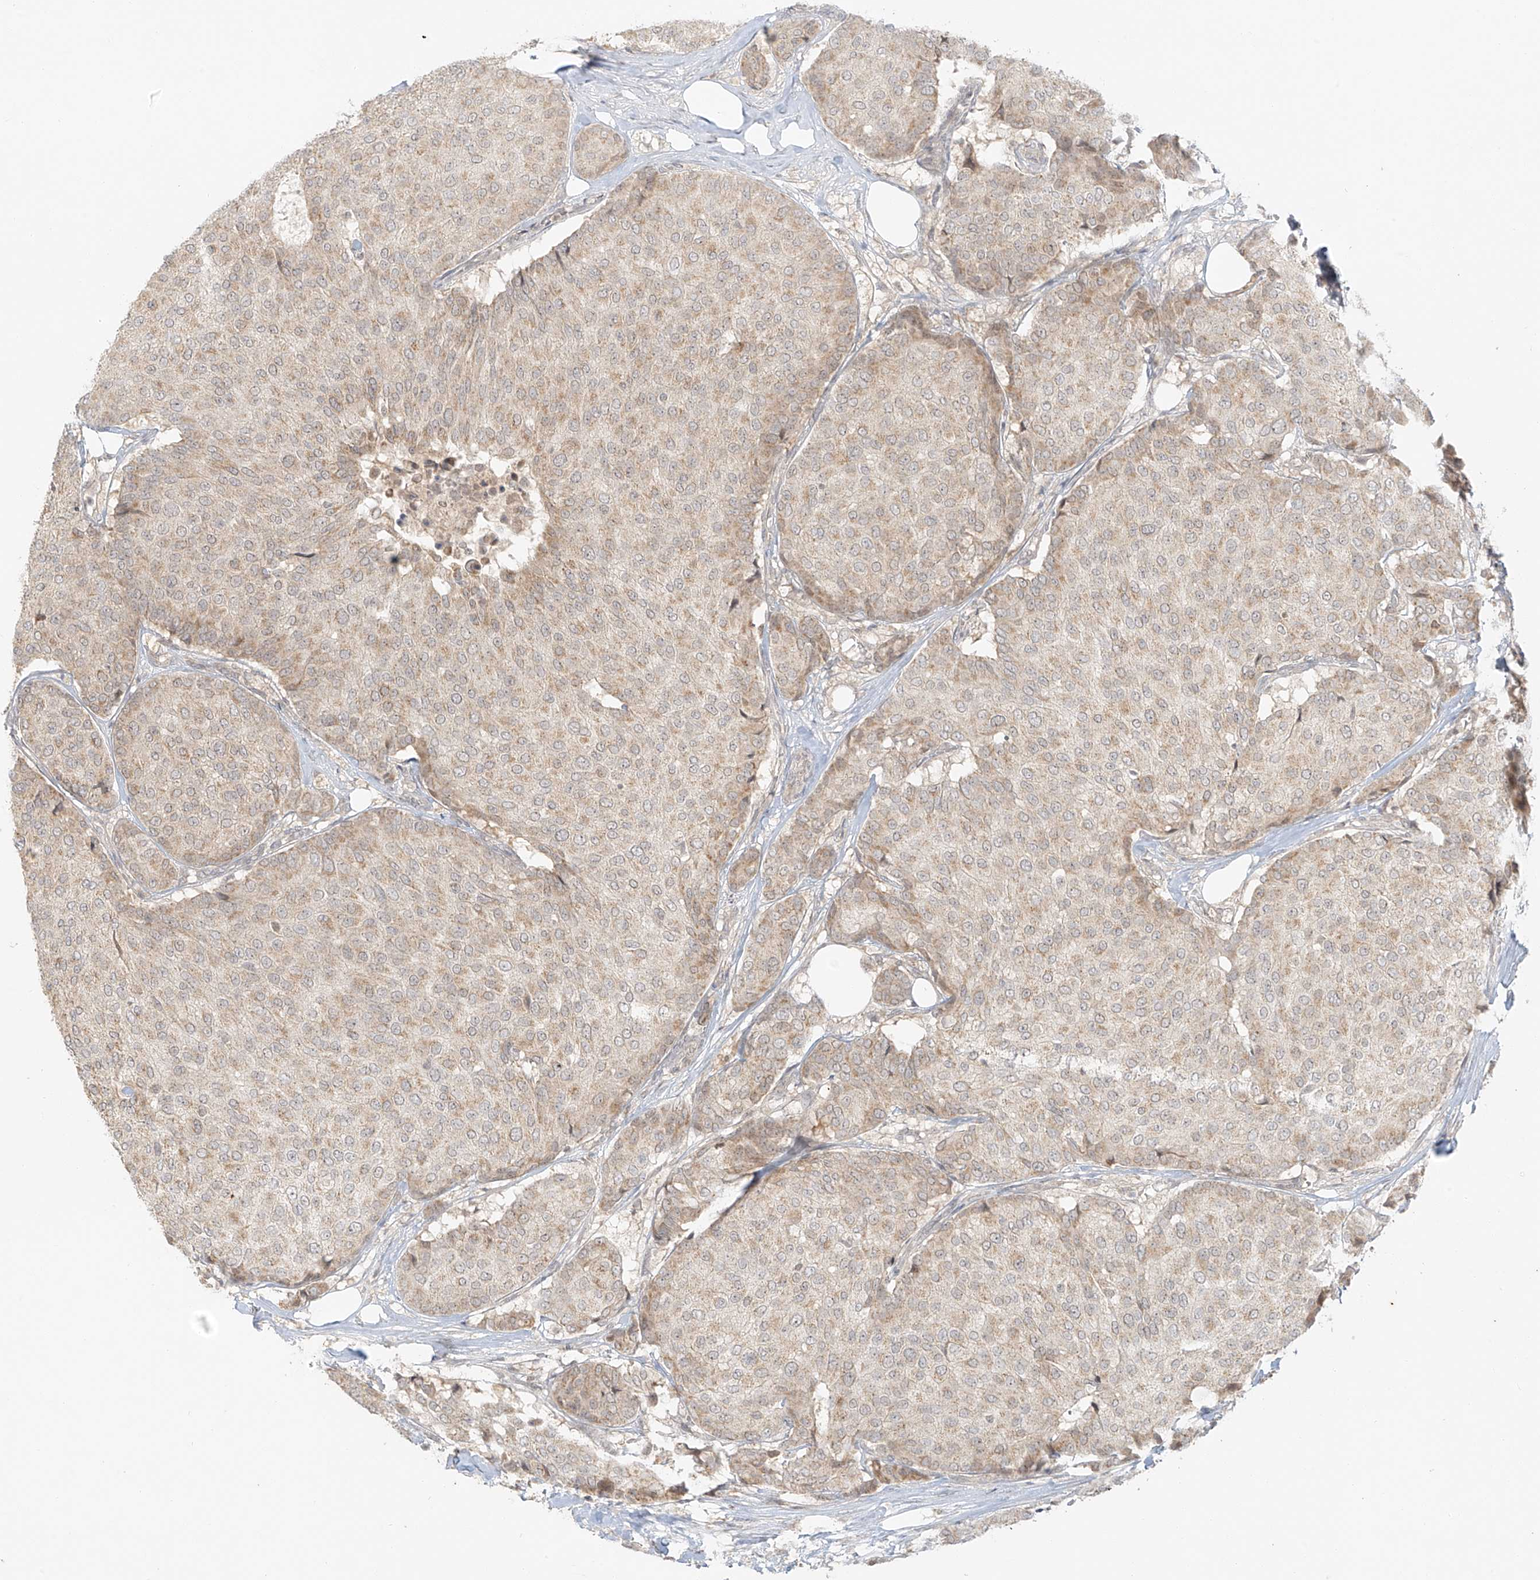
{"staining": {"intensity": "weak", "quantity": ">75%", "location": "cytoplasmic/membranous"}, "tissue": "breast cancer", "cell_type": "Tumor cells", "image_type": "cancer", "snomed": [{"axis": "morphology", "description": "Duct carcinoma"}, {"axis": "topography", "description": "Breast"}], "caption": "Protein analysis of breast cancer (infiltrating ductal carcinoma) tissue shows weak cytoplasmic/membranous positivity in approximately >75% of tumor cells.", "gene": "MIPEP", "patient": {"sex": "female", "age": 75}}